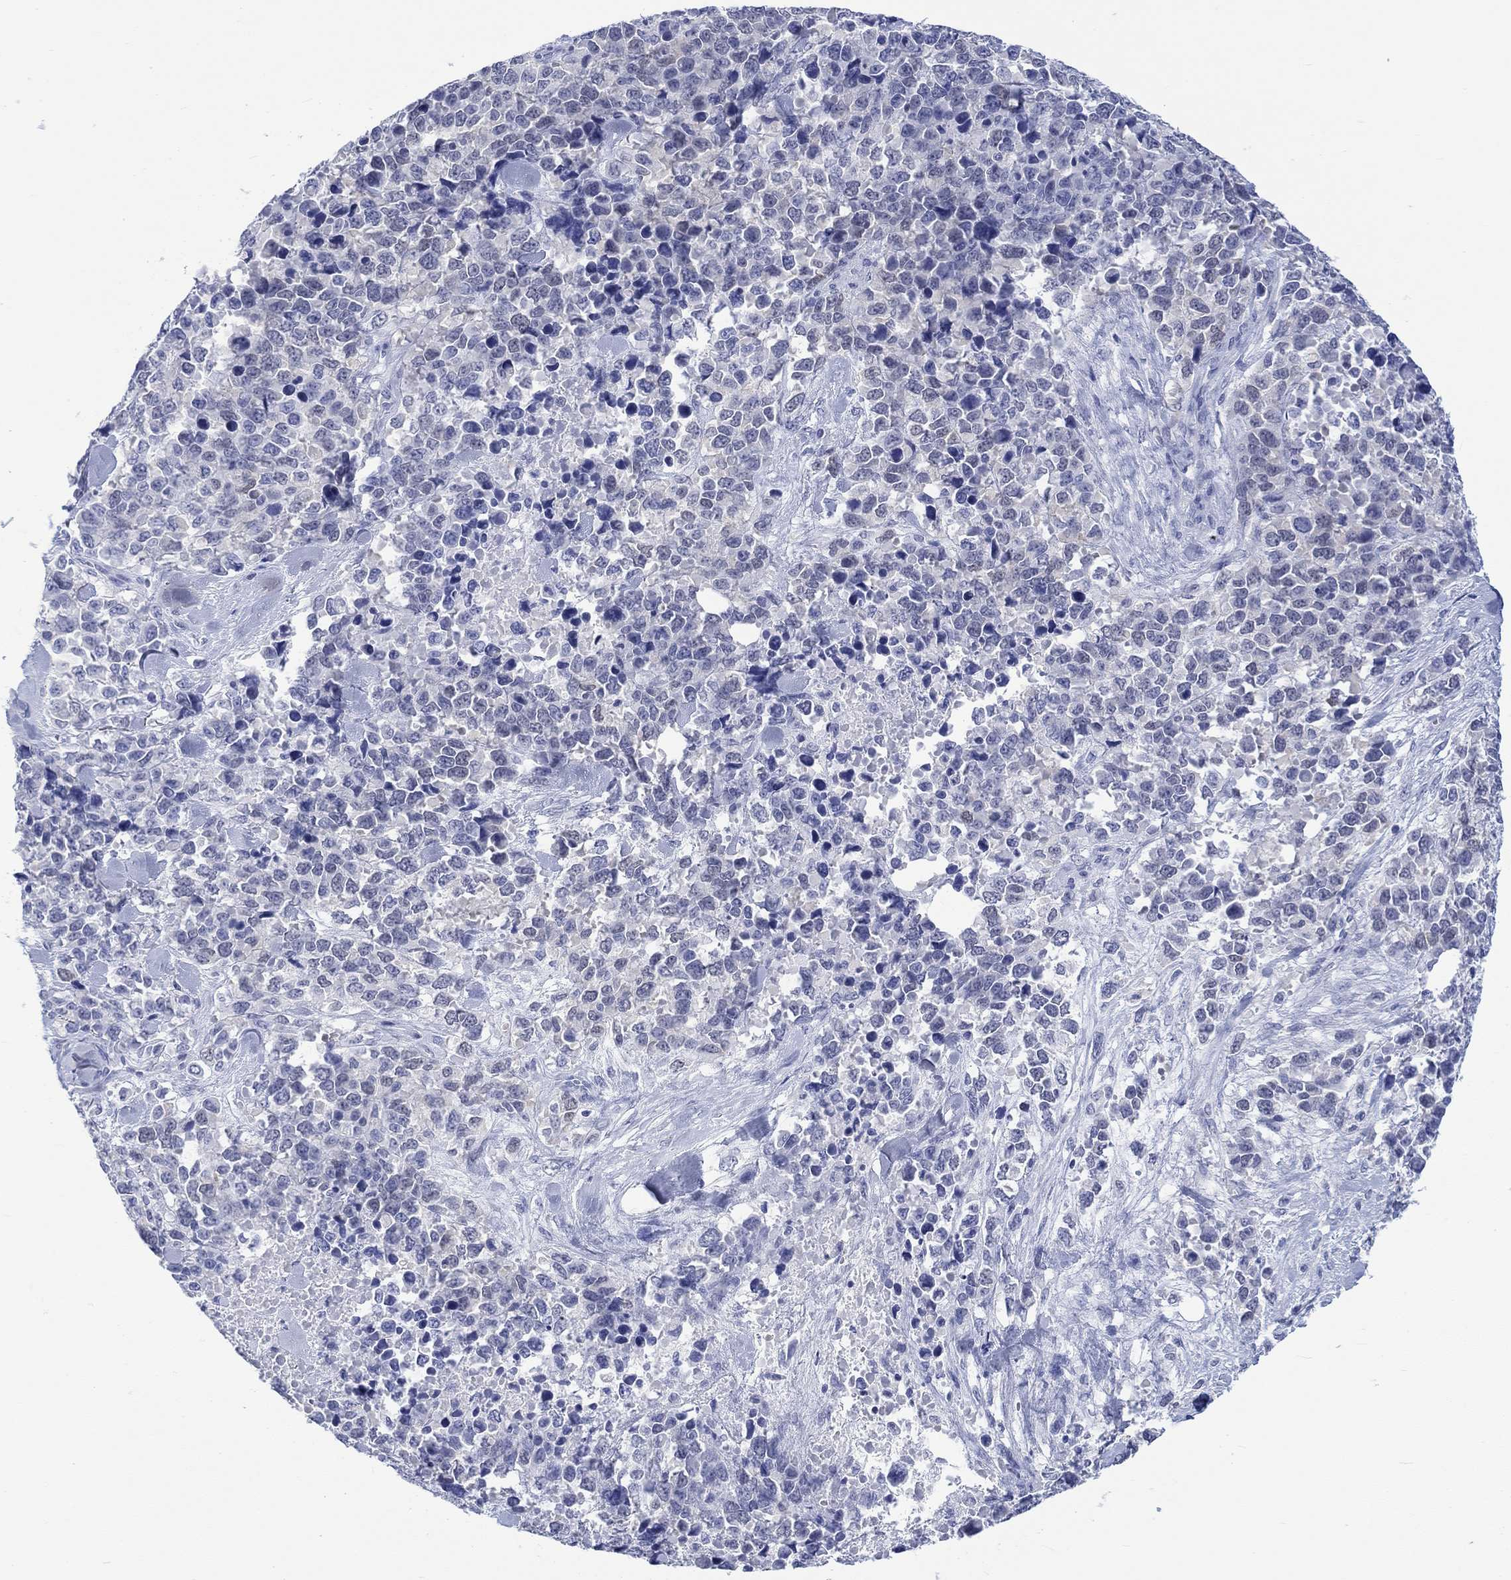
{"staining": {"intensity": "negative", "quantity": "none", "location": "none"}, "tissue": "melanoma", "cell_type": "Tumor cells", "image_type": "cancer", "snomed": [{"axis": "morphology", "description": "Malignant melanoma, Metastatic site"}, {"axis": "topography", "description": "Skin"}], "caption": "Human melanoma stained for a protein using immunohistochemistry shows no positivity in tumor cells.", "gene": "MSI1", "patient": {"sex": "male", "age": 84}}